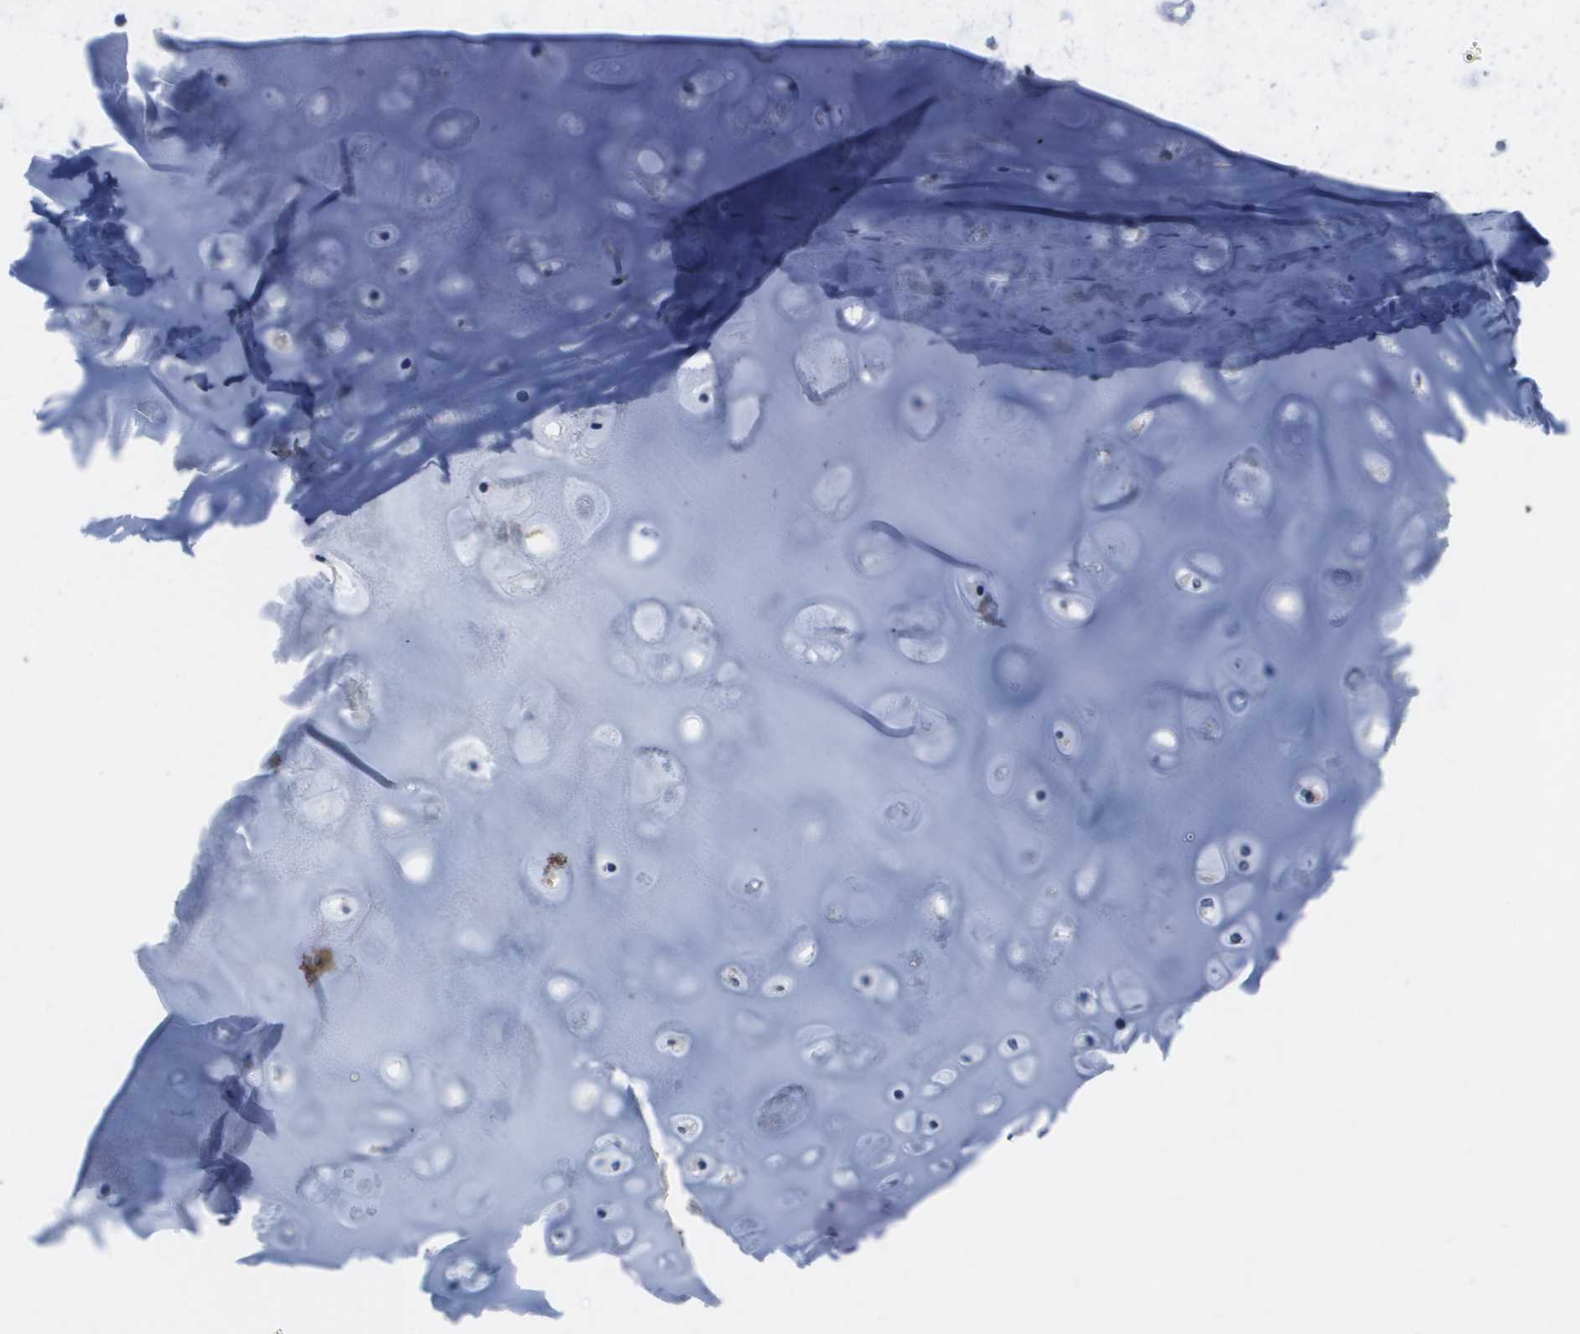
{"staining": {"intensity": "negative", "quantity": "none", "location": "none"}, "tissue": "adipose tissue", "cell_type": "Adipocytes", "image_type": "normal", "snomed": [{"axis": "morphology", "description": "Normal tissue, NOS"}, {"axis": "topography", "description": "Cartilage tissue"}, {"axis": "topography", "description": "Bronchus"}], "caption": "Histopathology image shows no protein expression in adipocytes of unremarkable adipose tissue.", "gene": "NCS1", "patient": {"sex": "female", "age": 73}}